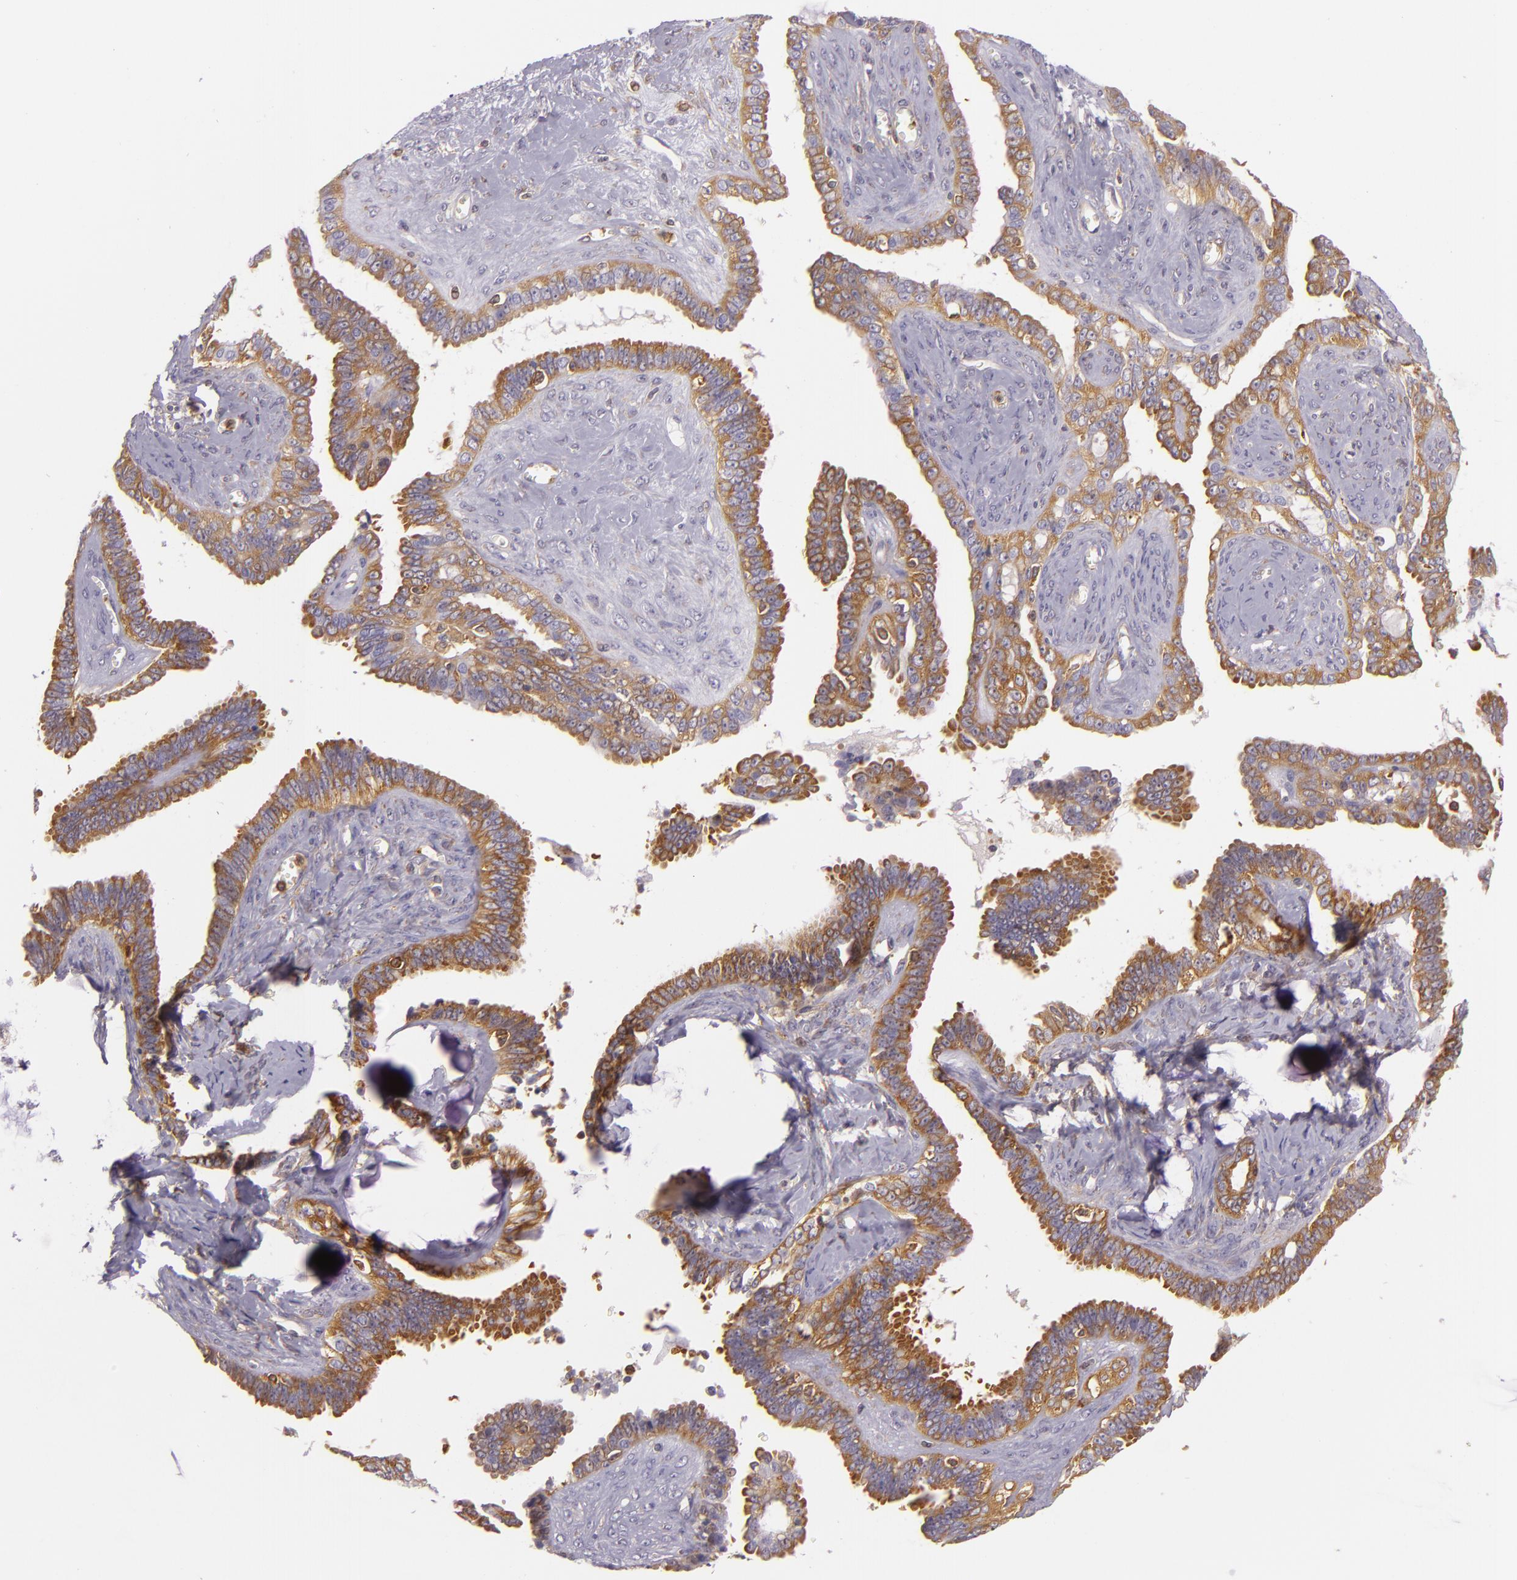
{"staining": {"intensity": "moderate", "quantity": ">75%", "location": "cytoplasmic/membranous"}, "tissue": "ovarian cancer", "cell_type": "Tumor cells", "image_type": "cancer", "snomed": [{"axis": "morphology", "description": "Cystadenocarcinoma, serous, NOS"}, {"axis": "topography", "description": "Ovary"}], "caption": "Moderate cytoplasmic/membranous protein staining is present in approximately >75% of tumor cells in ovarian cancer (serous cystadenocarcinoma).", "gene": "TLN1", "patient": {"sex": "female", "age": 71}}